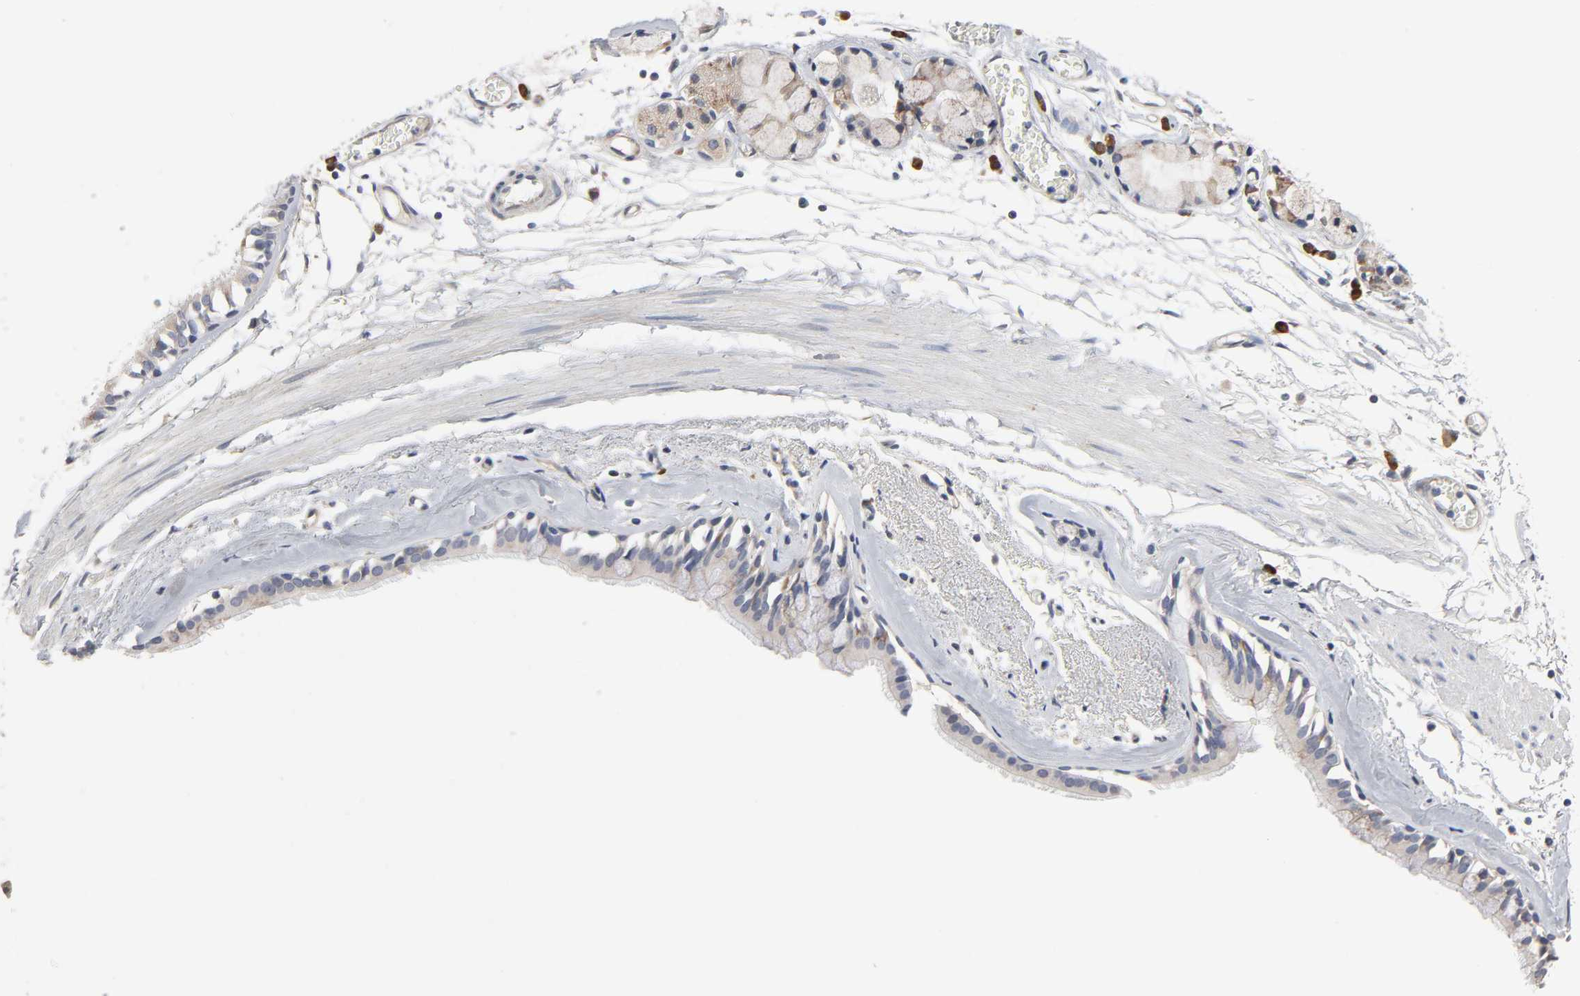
{"staining": {"intensity": "negative", "quantity": "none", "location": "none"}, "tissue": "bronchus", "cell_type": "Respiratory epithelial cells", "image_type": "normal", "snomed": [{"axis": "morphology", "description": "Normal tissue, NOS"}, {"axis": "topography", "description": "Bronchus"}, {"axis": "topography", "description": "Lung"}], "caption": "Immunohistochemistry (IHC) photomicrograph of benign bronchus stained for a protein (brown), which demonstrates no positivity in respiratory epithelial cells.", "gene": "HDLBP", "patient": {"sex": "female", "age": 56}}